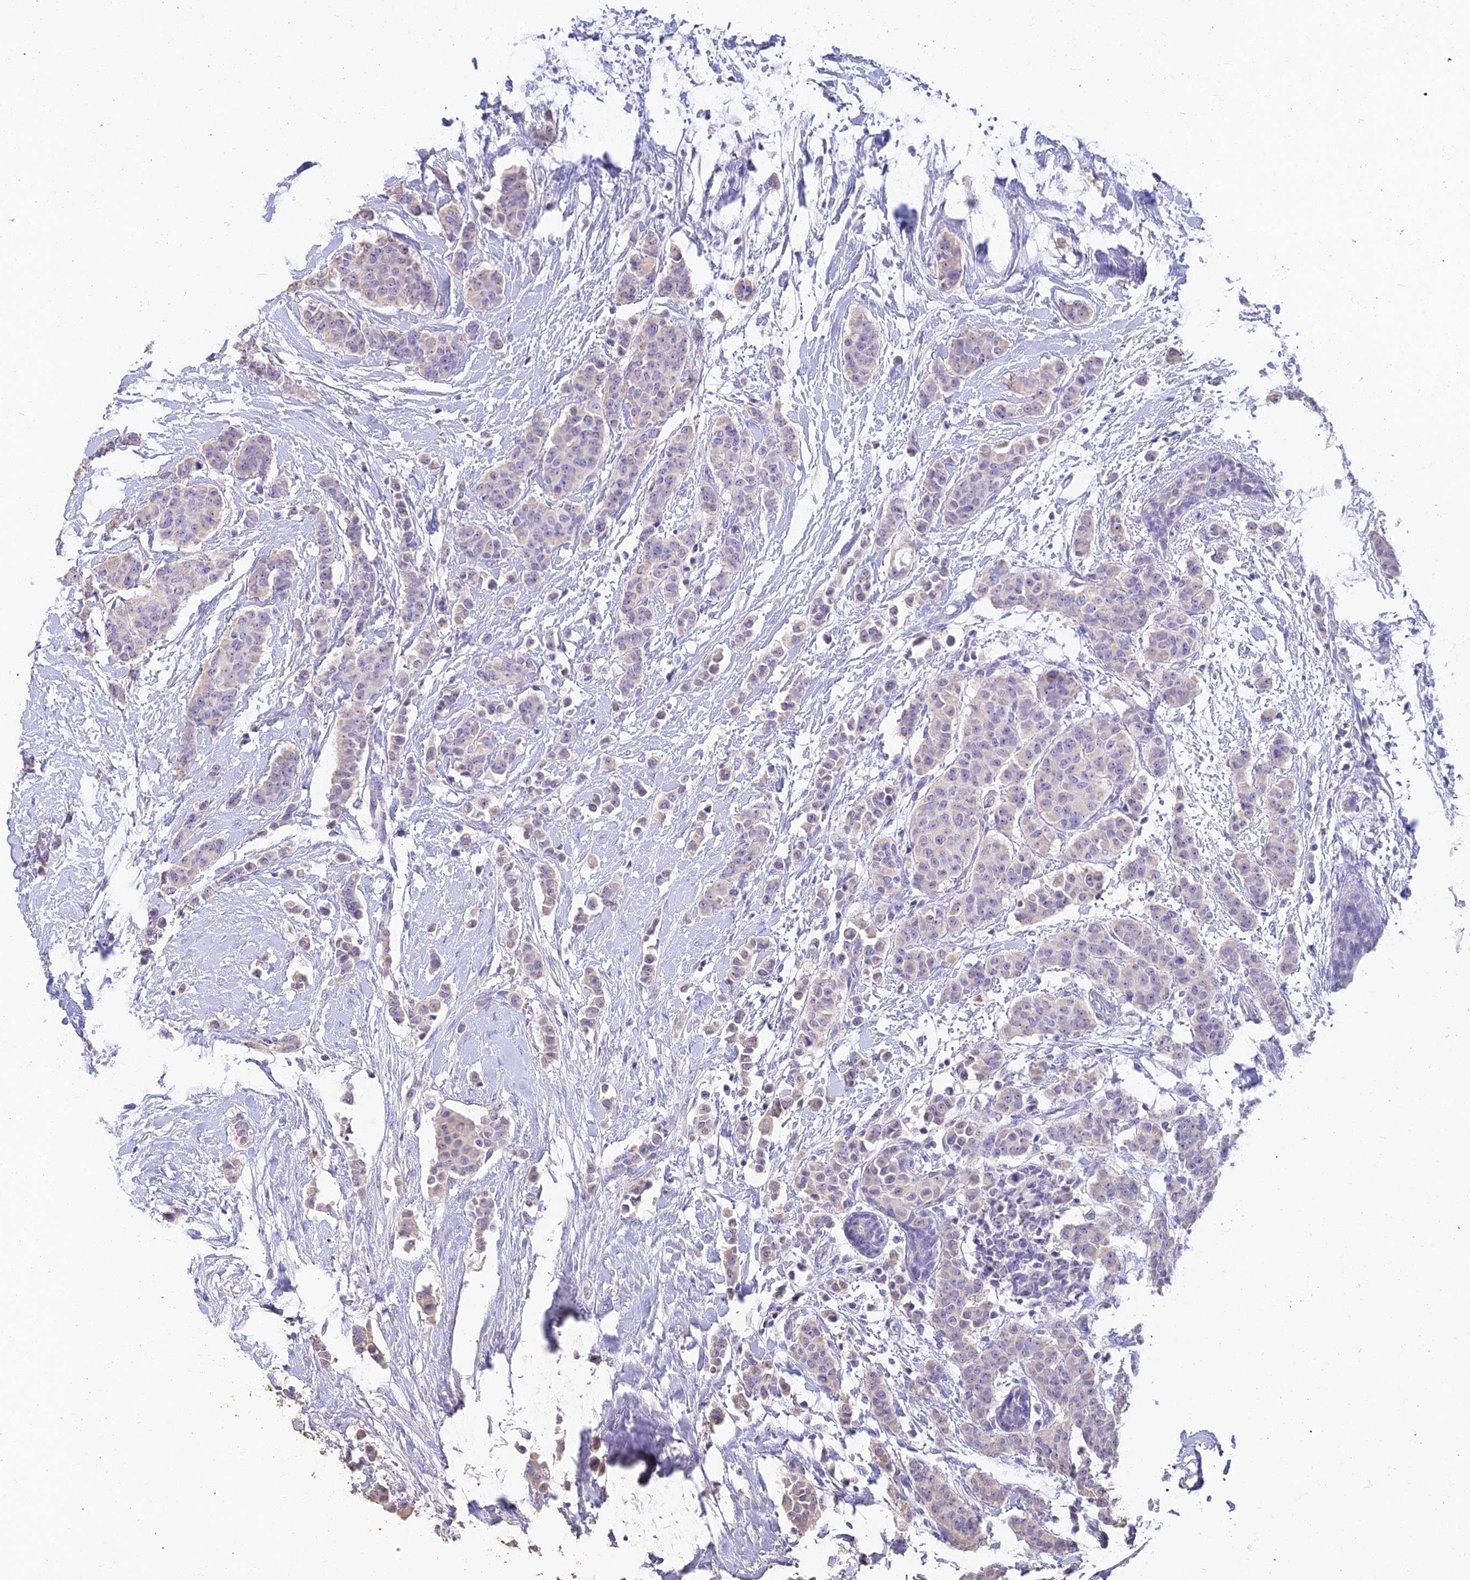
{"staining": {"intensity": "negative", "quantity": "none", "location": "none"}, "tissue": "breast cancer", "cell_type": "Tumor cells", "image_type": "cancer", "snomed": [{"axis": "morphology", "description": "Duct carcinoma"}, {"axis": "topography", "description": "Breast"}], "caption": "This image is of intraductal carcinoma (breast) stained with IHC to label a protein in brown with the nuclei are counter-stained blue. There is no staining in tumor cells. The staining was performed using DAB to visualize the protein expression in brown, while the nuclei were stained in blue with hematoxylin (Magnification: 20x).", "gene": "INTS13", "patient": {"sex": "female", "age": 40}}